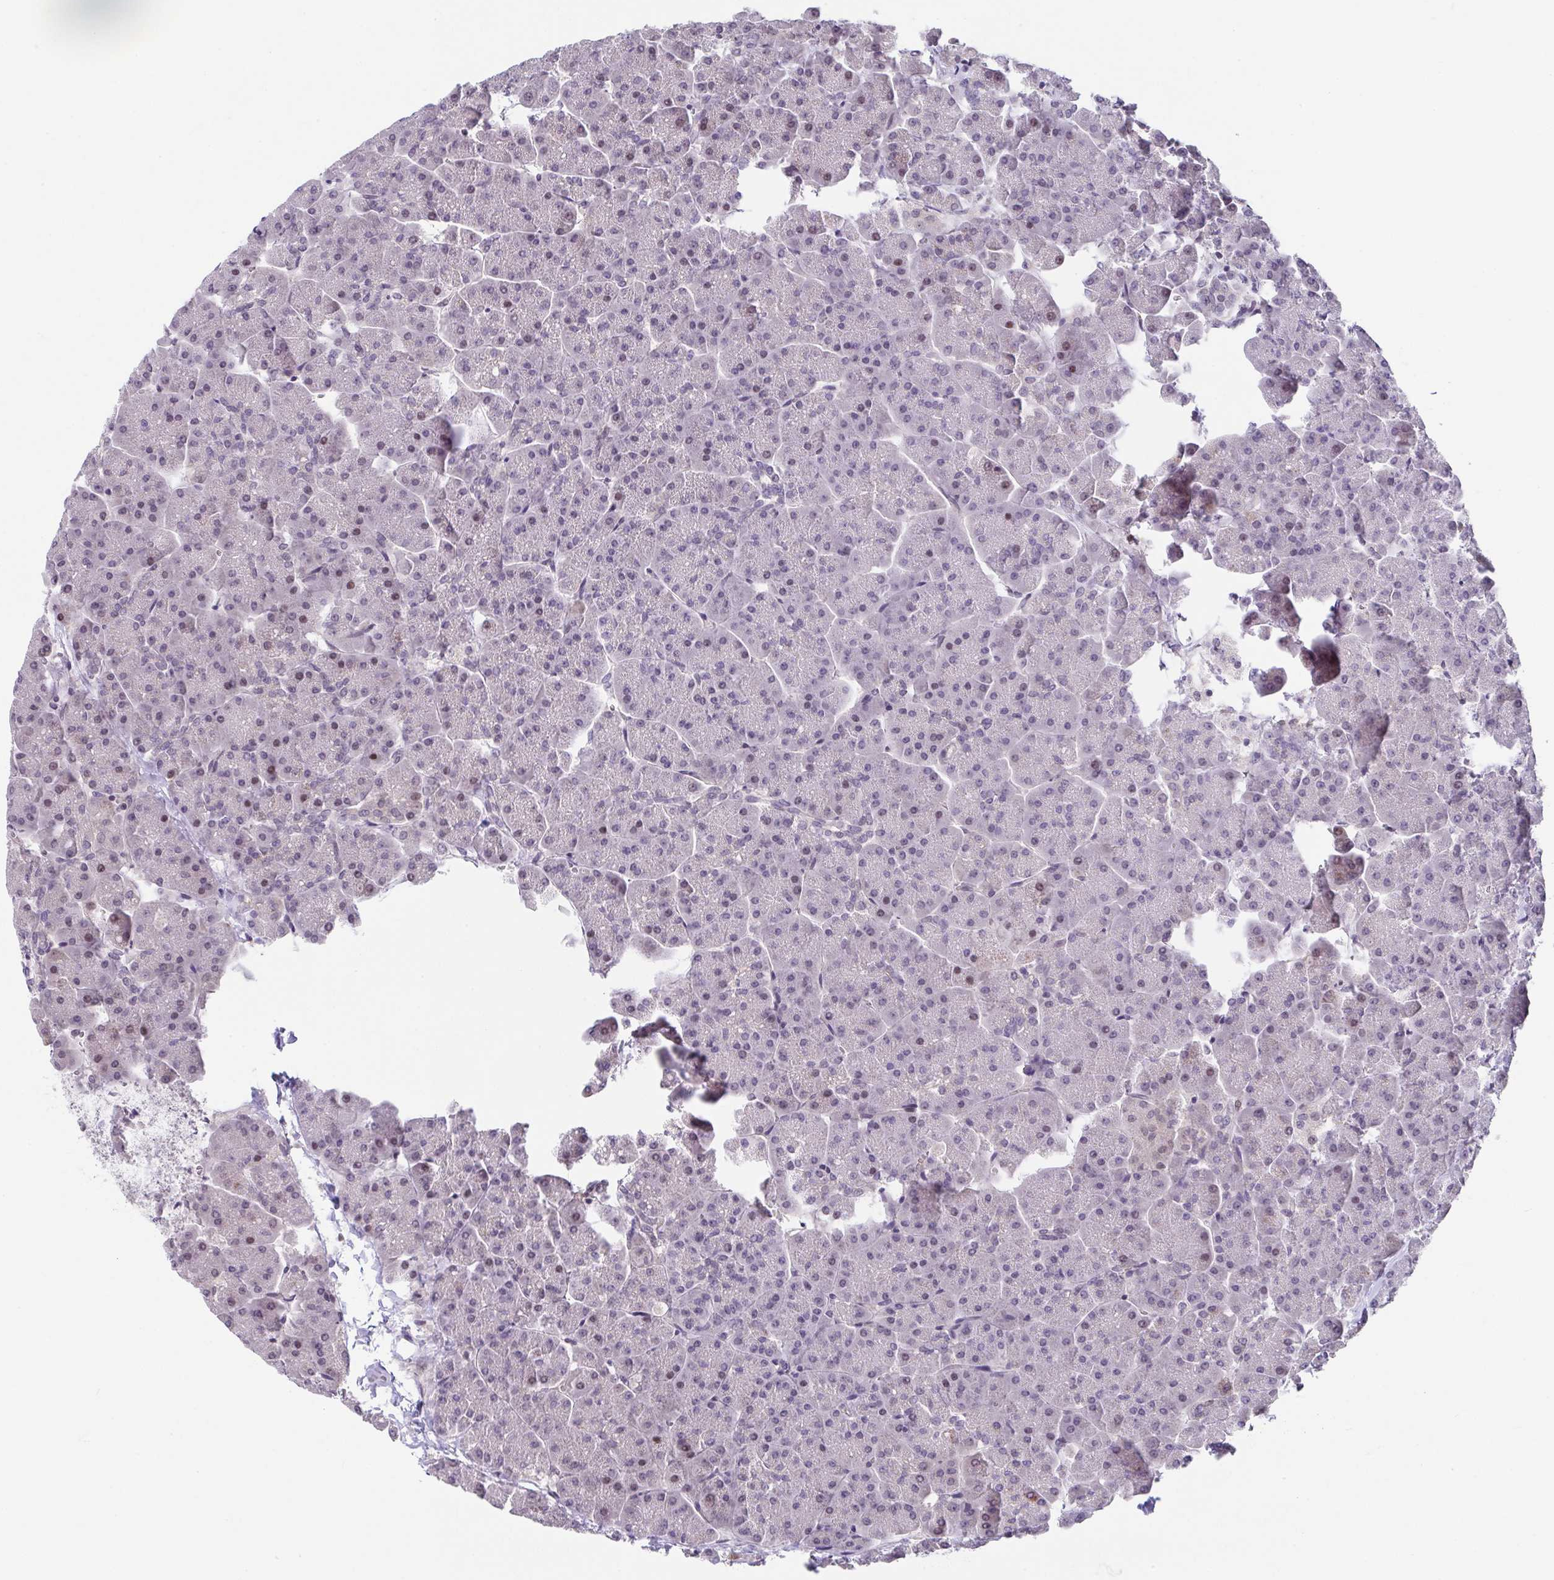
{"staining": {"intensity": "weak", "quantity": "<25%", "location": "nuclear"}, "tissue": "pancreas", "cell_type": "Exocrine glandular cells", "image_type": "normal", "snomed": [{"axis": "morphology", "description": "Normal tissue, NOS"}, {"axis": "topography", "description": "Pancreas"}, {"axis": "topography", "description": "Peripheral nerve tissue"}], "caption": "DAB immunohistochemical staining of benign pancreas displays no significant positivity in exocrine glandular cells.", "gene": "GLTPD2", "patient": {"sex": "male", "age": 54}}